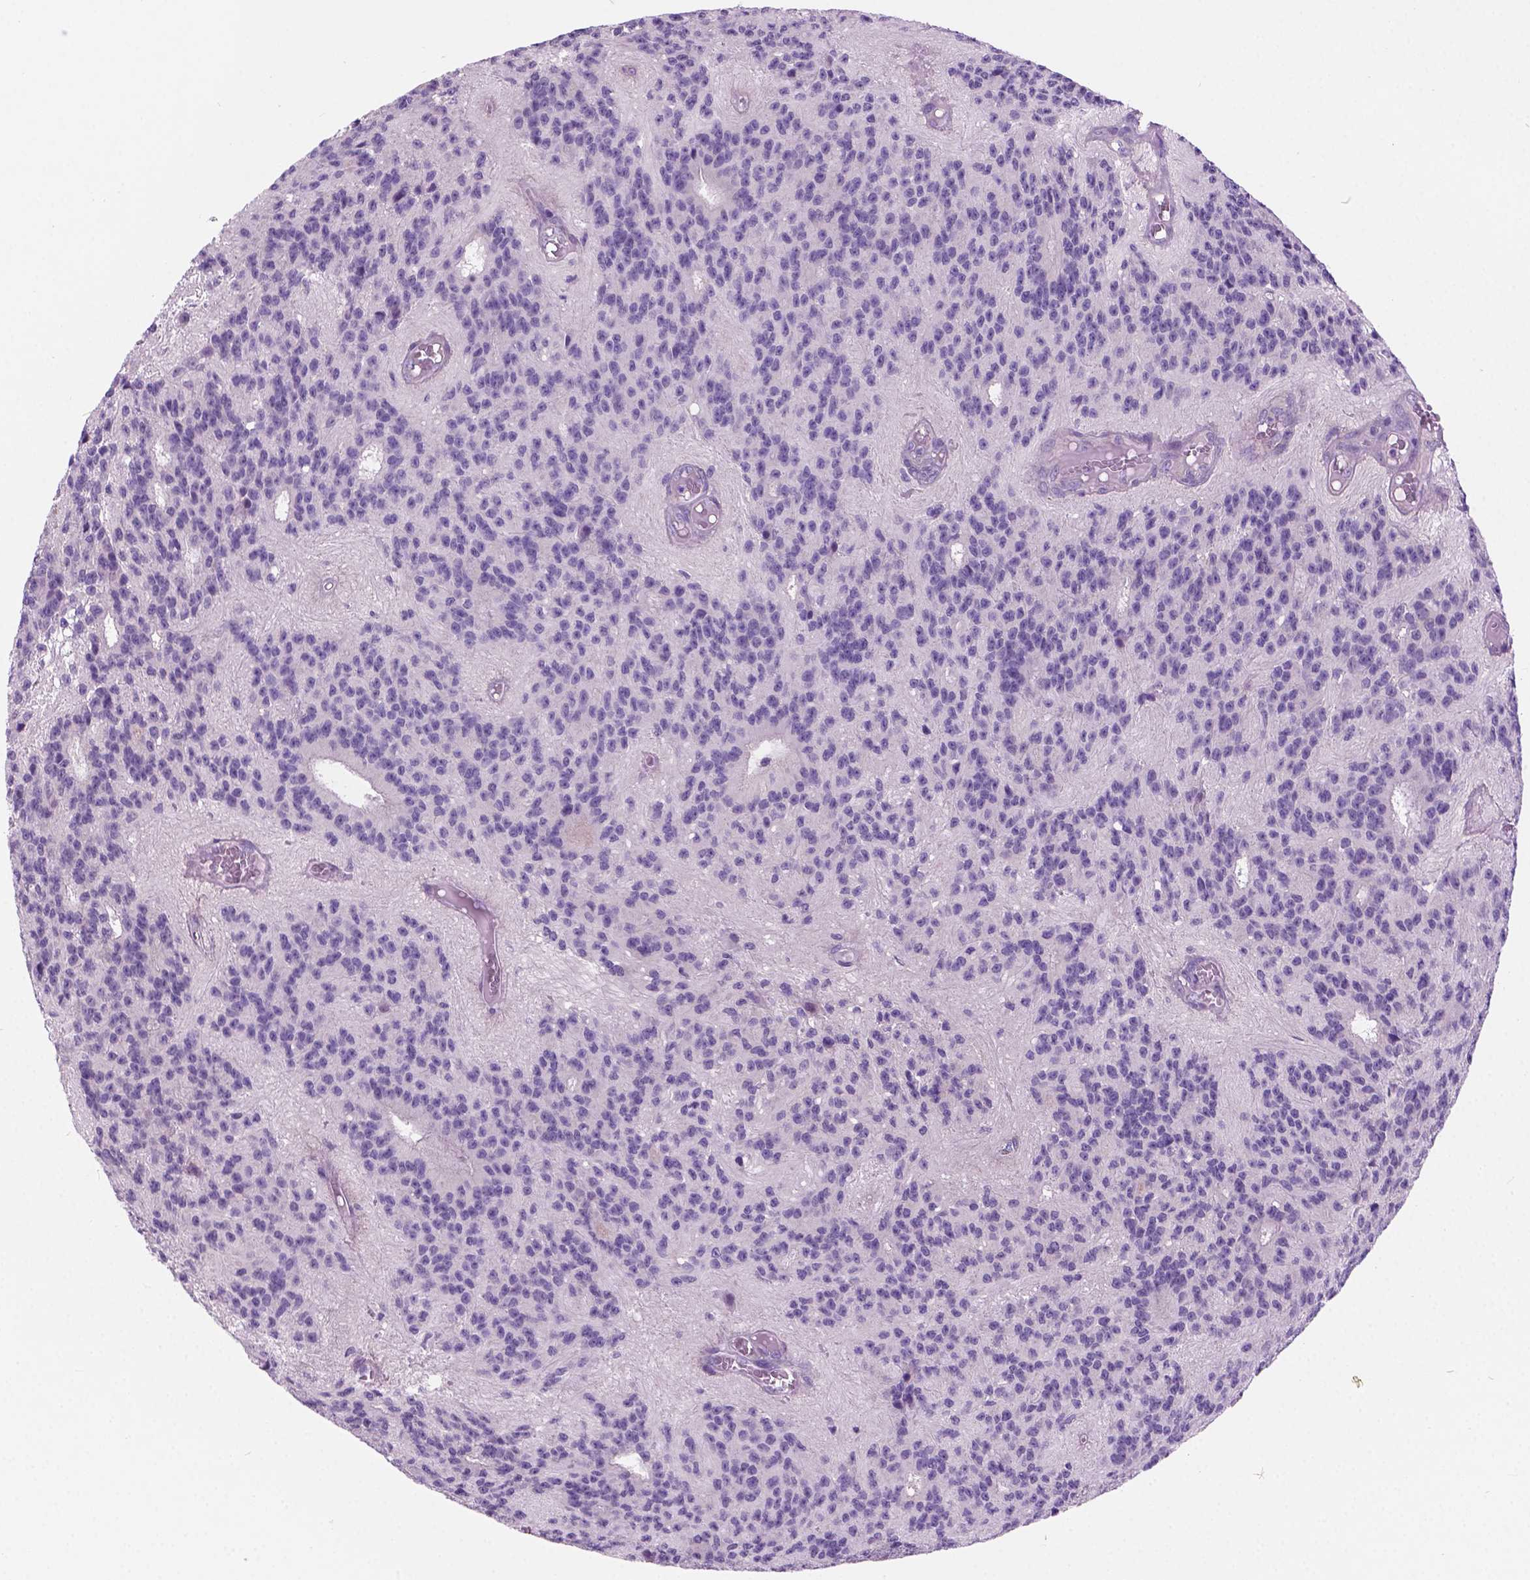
{"staining": {"intensity": "negative", "quantity": "none", "location": "none"}, "tissue": "glioma", "cell_type": "Tumor cells", "image_type": "cancer", "snomed": [{"axis": "morphology", "description": "Glioma, malignant, Low grade"}, {"axis": "topography", "description": "Brain"}], "caption": "High magnification brightfield microscopy of malignant glioma (low-grade) stained with DAB (brown) and counterstained with hematoxylin (blue): tumor cells show no significant expression.", "gene": "ARMS2", "patient": {"sex": "male", "age": 31}}